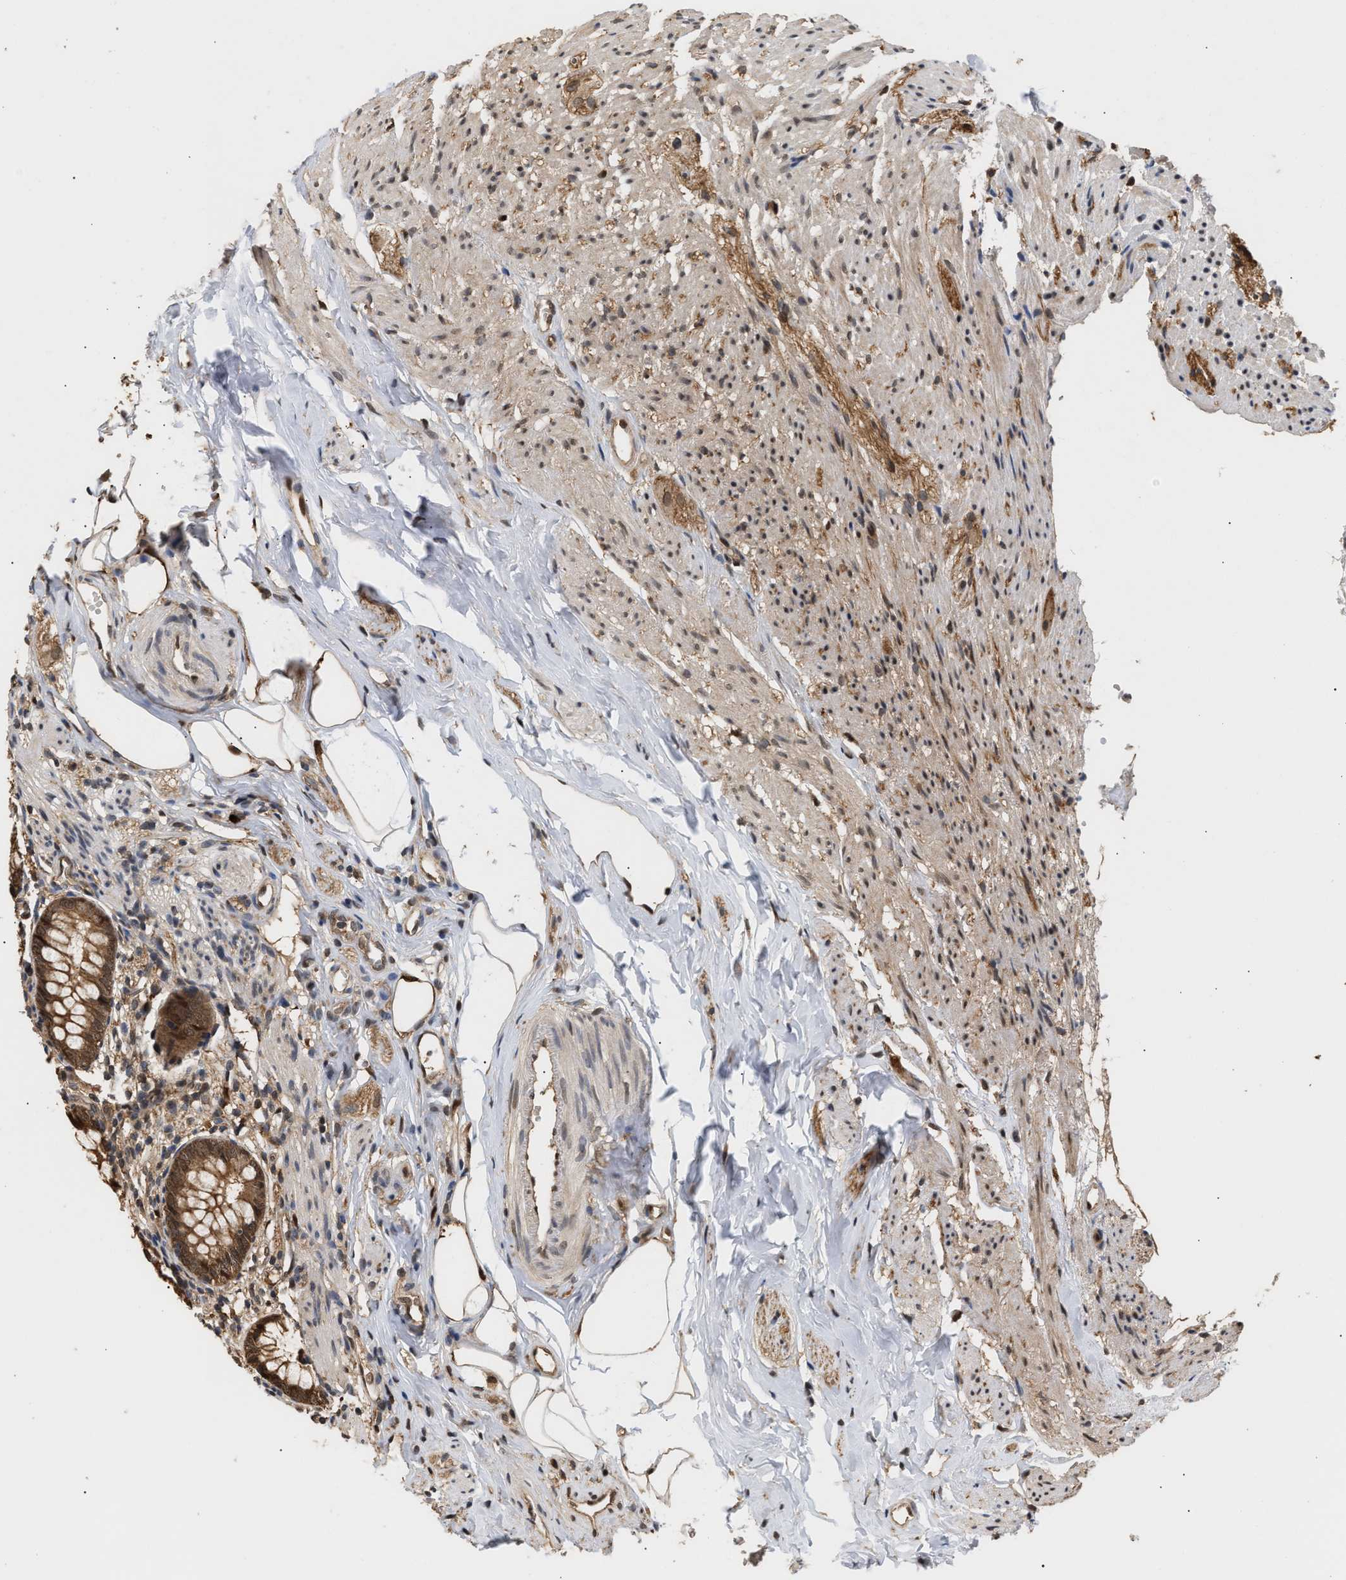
{"staining": {"intensity": "strong", "quantity": ">75%", "location": "cytoplasmic/membranous,nuclear"}, "tissue": "appendix", "cell_type": "Glandular cells", "image_type": "normal", "snomed": [{"axis": "morphology", "description": "Normal tissue, NOS"}, {"axis": "topography", "description": "Appendix"}], "caption": "IHC photomicrograph of benign appendix: appendix stained using immunohistochemistry (IHC) displays high levels of strong protein expression localized specifically in the cytoplasmic/membranous,nuclear of glandular cells, appearing as a cytoplasmic/membranous,nuclear brown color.", "gene": "ABHD5", "patient": {"sex": "female", "age": 77}}